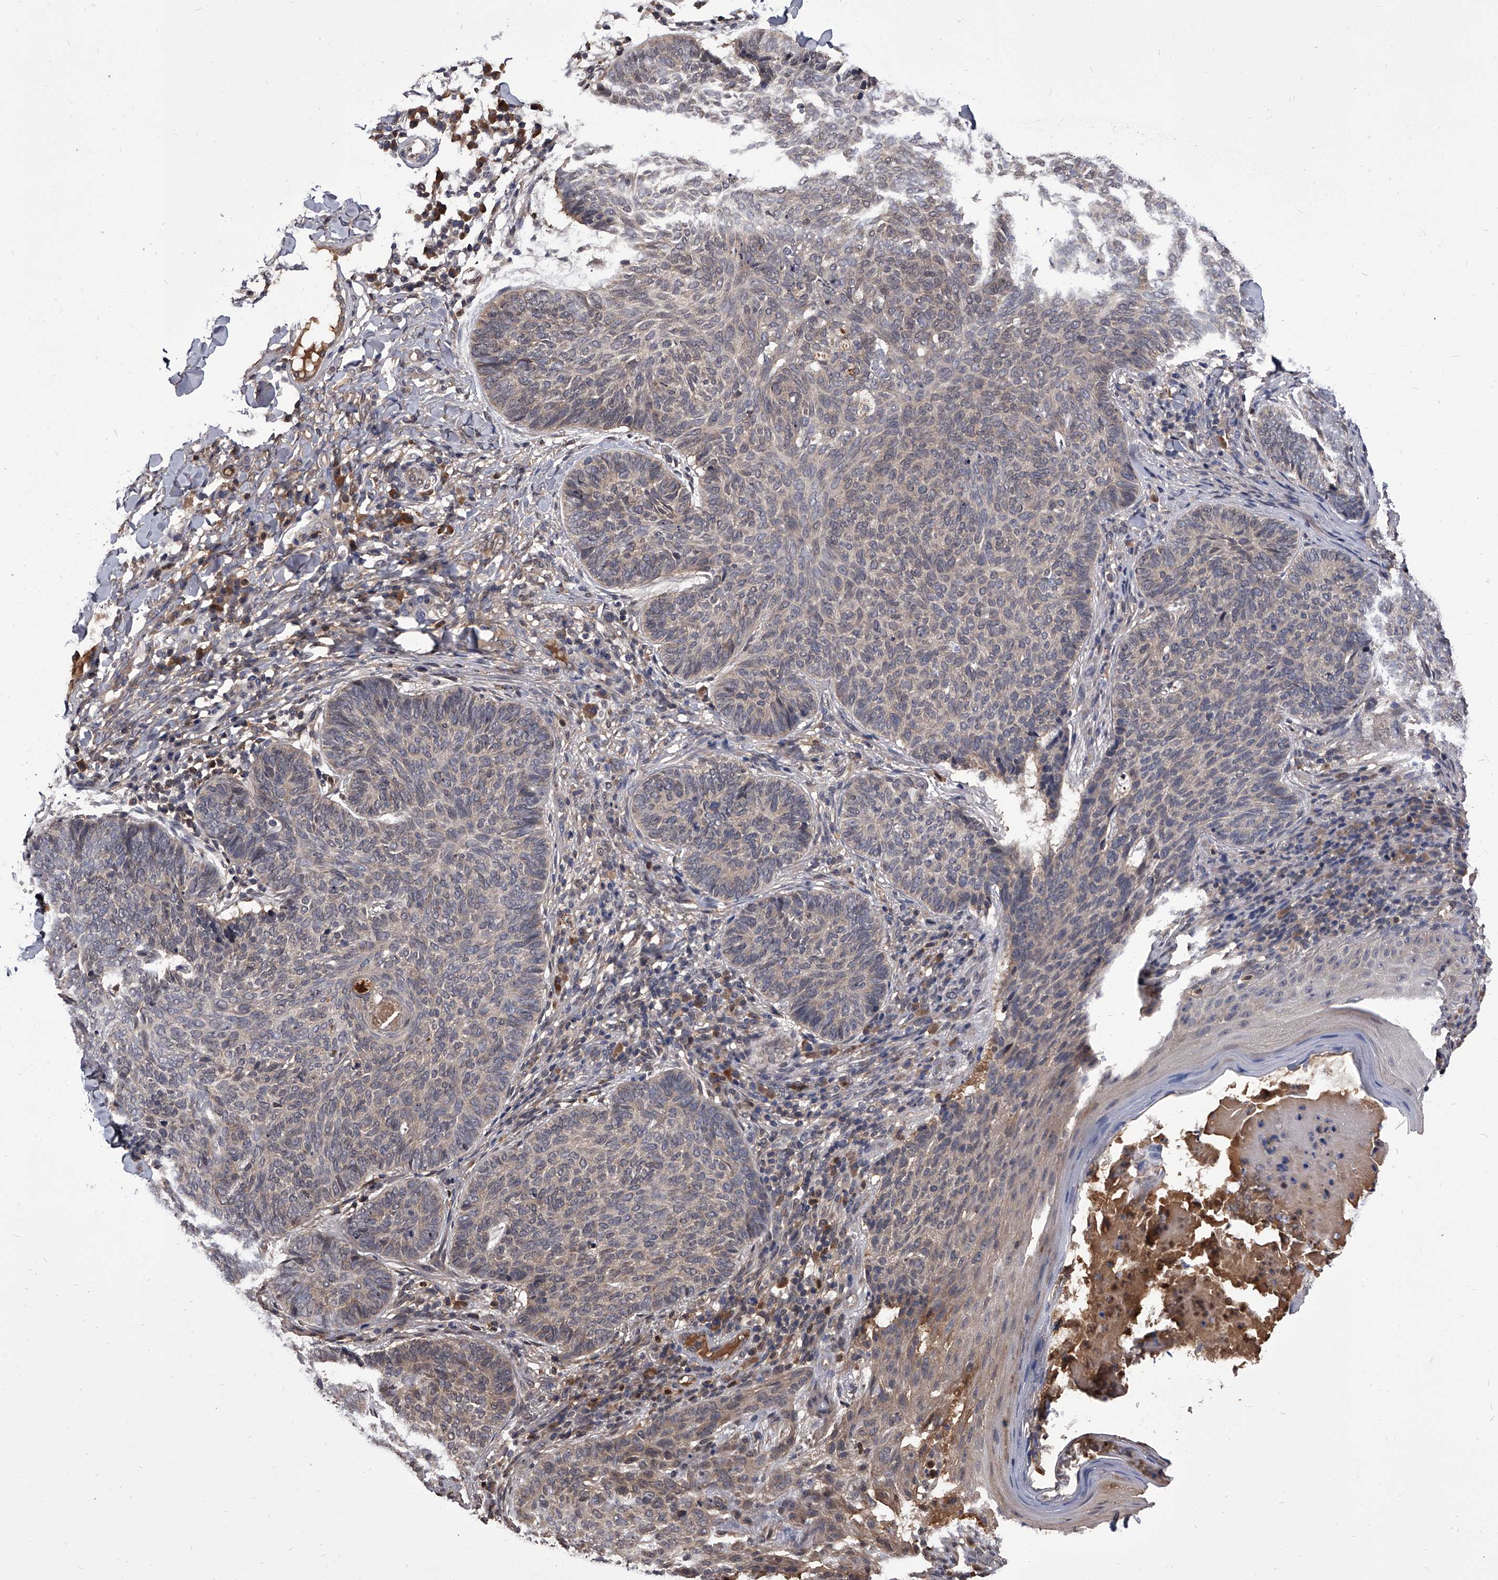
{"staining": {"intensity": "weak", "quantity": "25%-75%", "location": "cytoplasmic/membranous"}, "tissue": "skin cancer", "cell_type": "Tumor cells", "image_type": "cancer", "snomed": [{"axis": "morphology", "description": "Normal tissue, NOS"}, {"axis": "morphology", "description": "Basal cell carcinoma"}, {"axis": "topography", "description": "Skin"}], "caption": "An image of human skin cancer (basal cell carcinoma) stained for a protein exhibits weak cytoplasmic/membranous brown staining in tumor cells. Using DAB (3,3'-diaminobenzidine) (brown) and hematoxylin (blue) stains, captured at high magnification using brightfield microscopy.", "gene": "SLC18B1", "patient": {"sex": "male", "age": 50}}